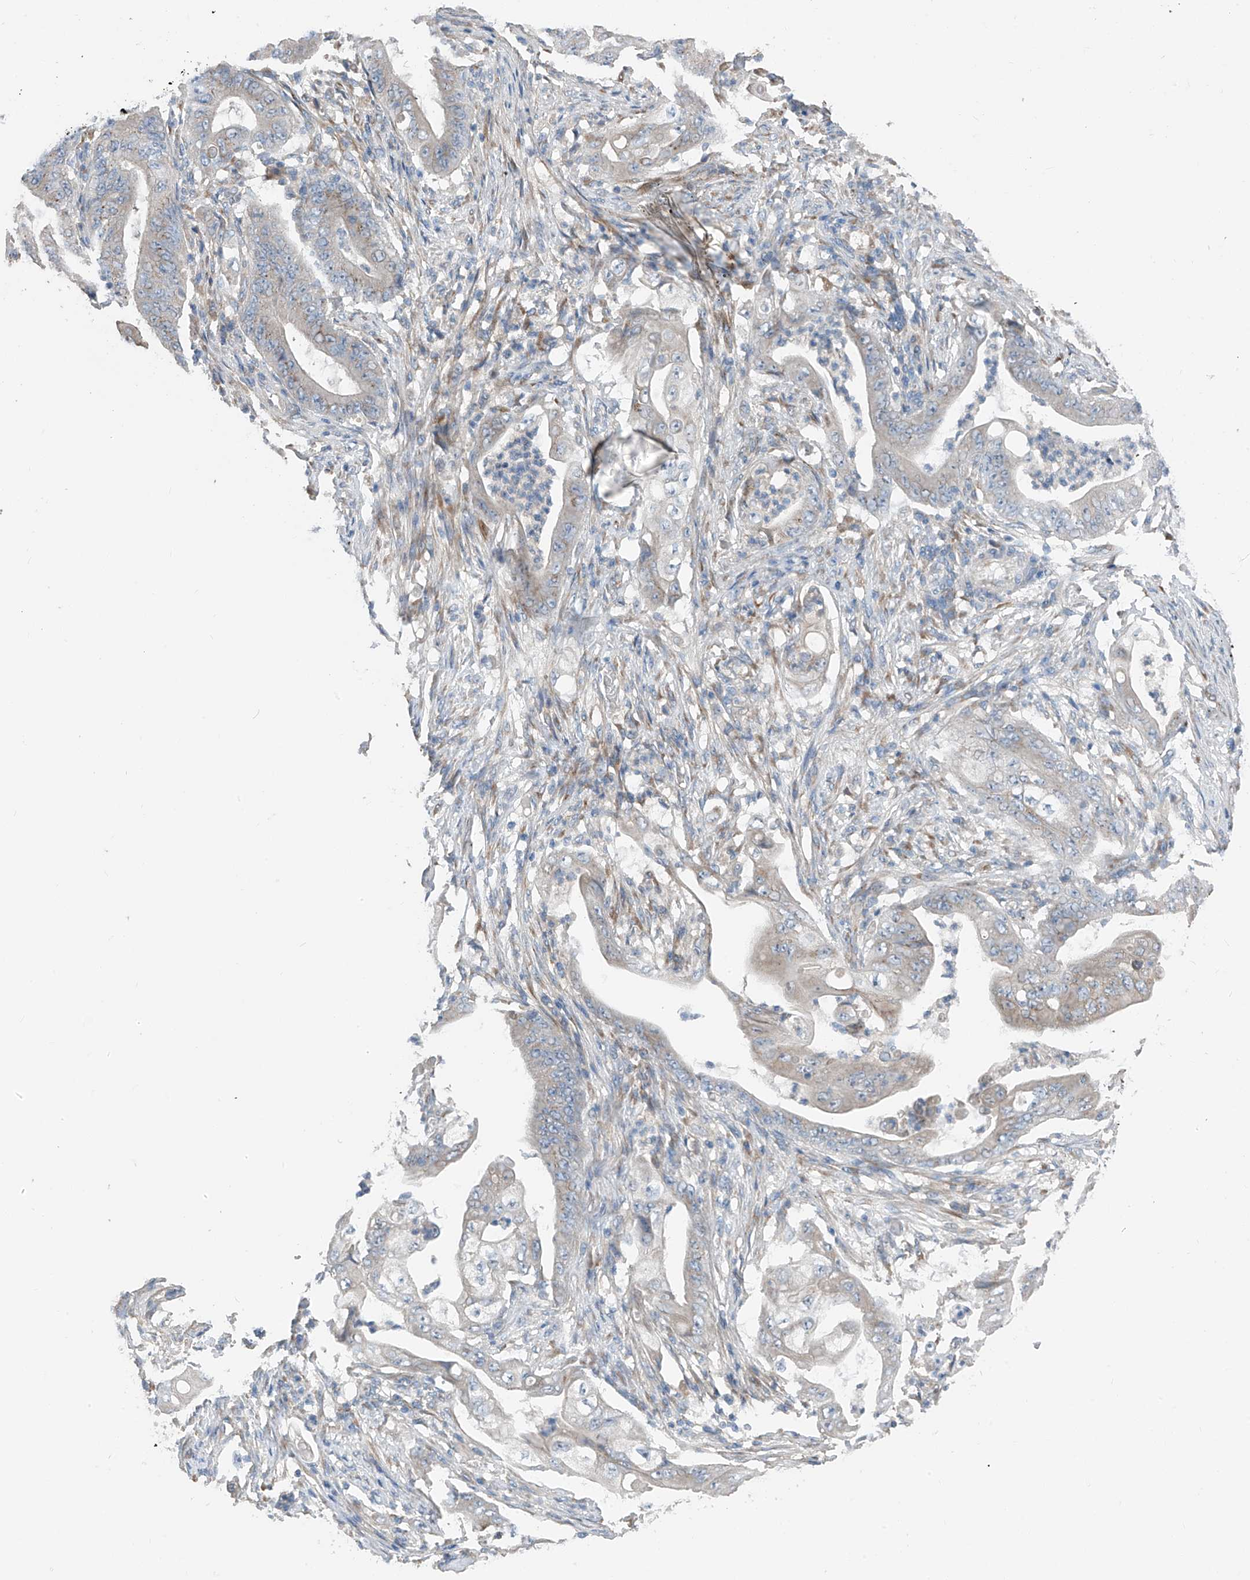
{"staining": {"intensity": "negative", "quantity": "none", "location": "none"}, "tissue": "stomach cancer", "cell_type": "Tumor cells", "image_type": "cancer", "snomed": [{"axis": "morphology", "description": "Adenocarcinoma, NOS"}, {"axis": "topography", "description": "Stomach"}], "caption": "Adenocarcinoma (stomach) was stained to show a protein in brown. There is no significant positivity in tumor cells.", "gene": "GALNTL6", "patient": {"sex": "female", "age": 73}}